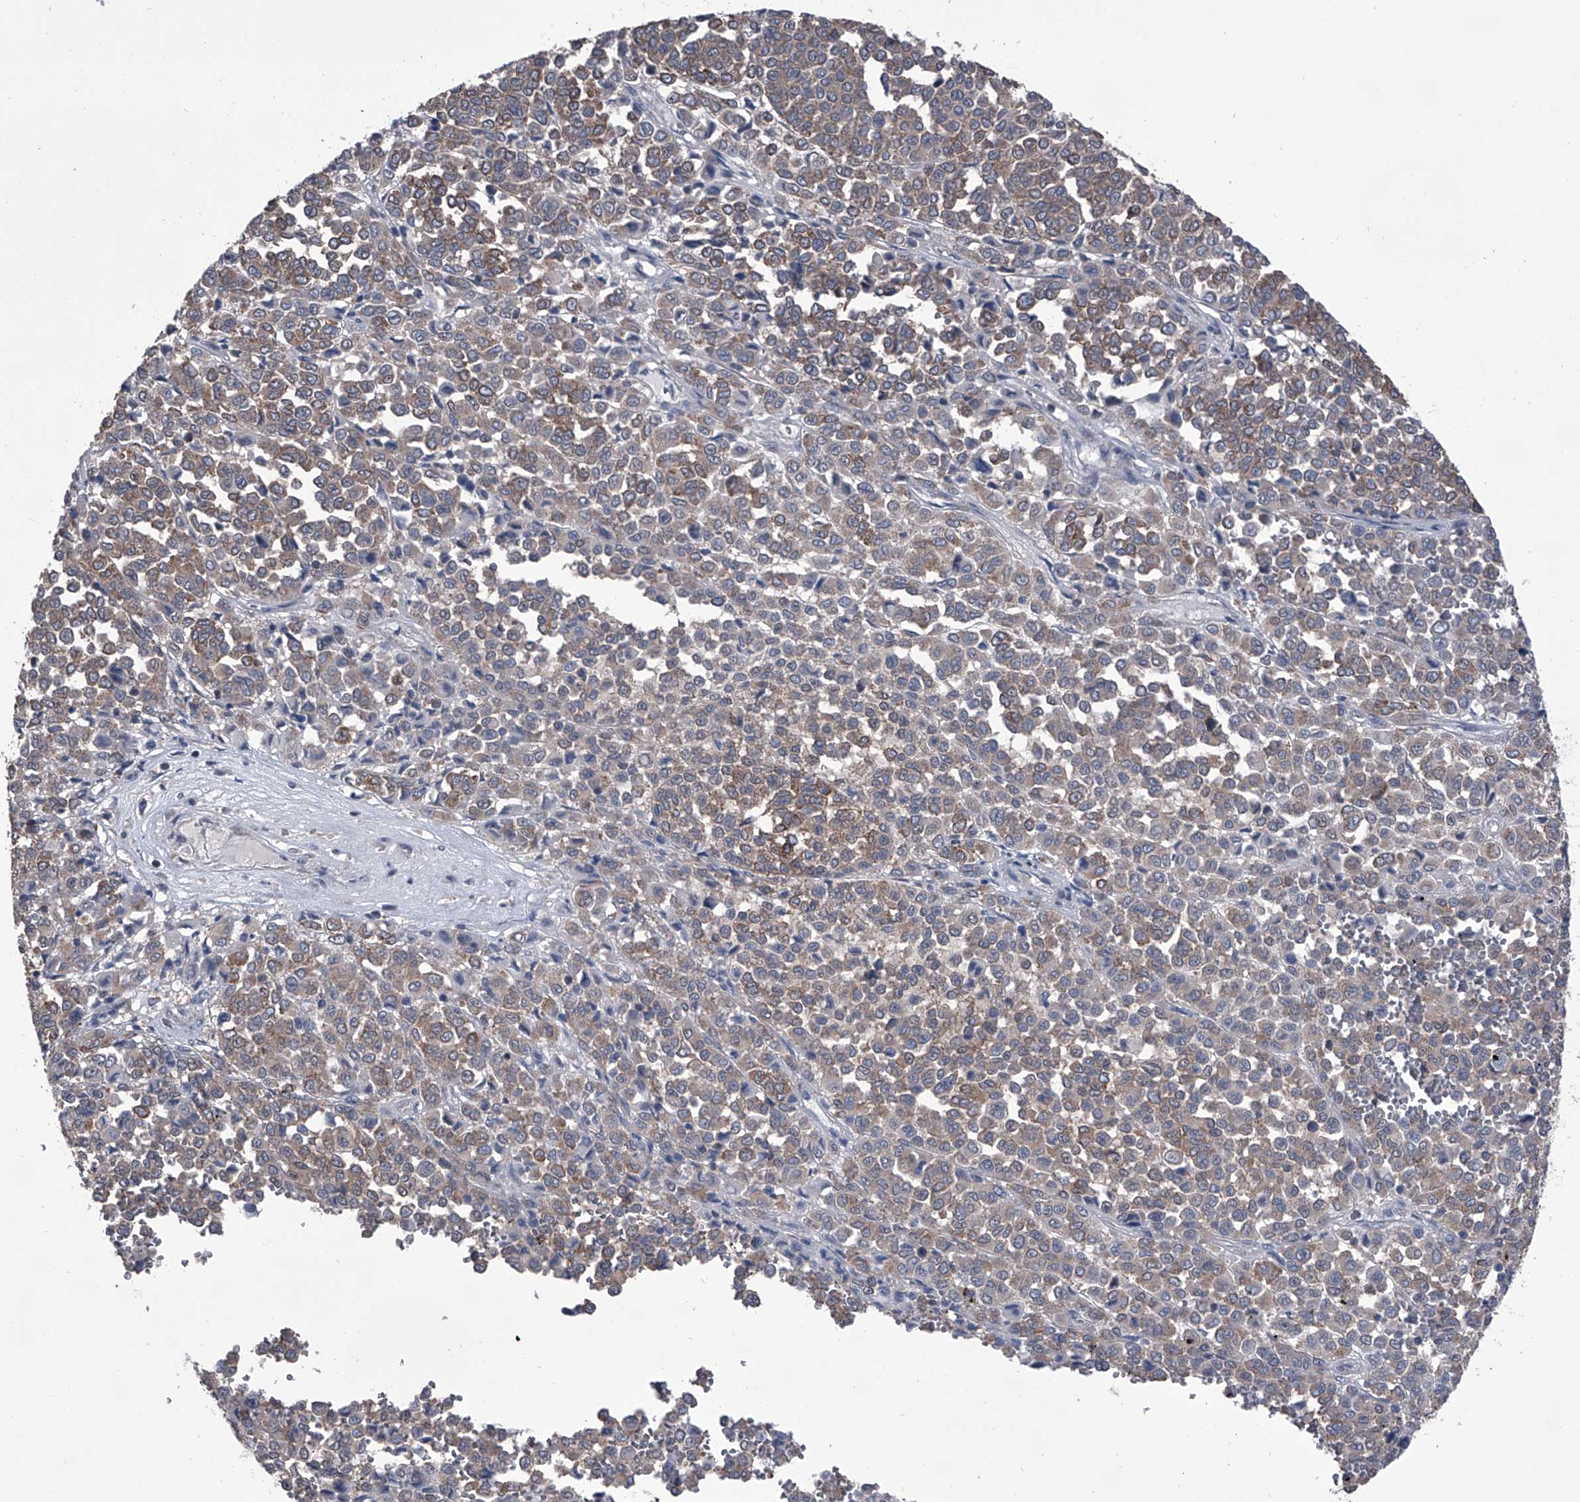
{"staining": {"intensity": "weak", "quantity": ">75%", "location": "cytoplasmic/membranous"}, "tissue": "melanoma", "cell_type": "Tumor cells", "image_type": "cancer", "snomed": [{"axis": "morphology", "description": "Malignant melanoma, Metastatic site"}, {"axis": "topography", "description": "Pancreas"}], "caption": "The immunohistochemical stain labels weak cytoplasmic/membranous staining in tumor cells of melanoma tissue.", "gene": "PIP5K1A", "patient": {"sex": "female", "age": 30}}